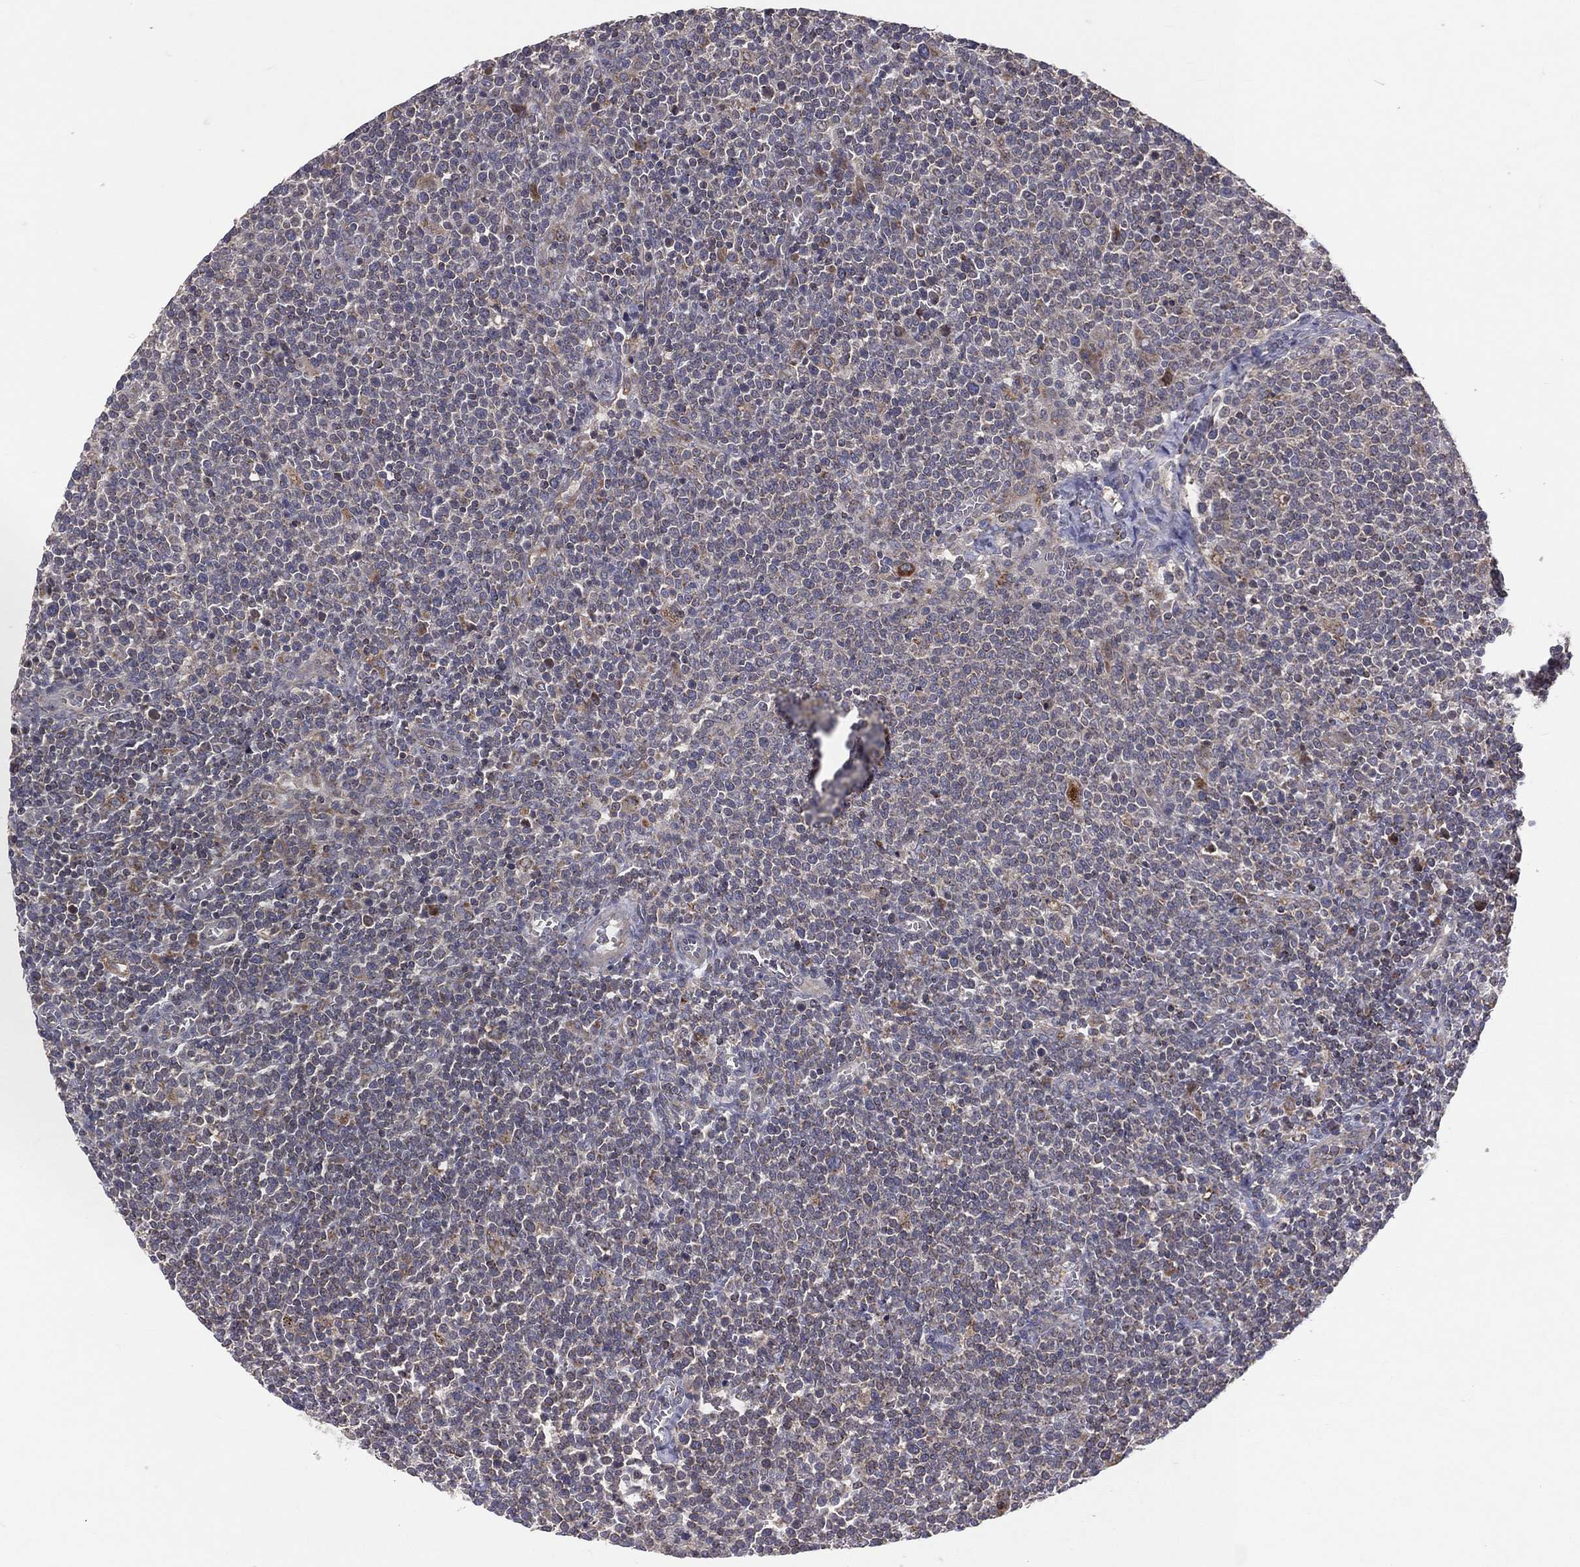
{"staining": {"intensity": "moderate", "quantity": "<25%", "location": "cytoplasmic/membranous"}, "tissue": "lymphoma", "cell_type": "Tumor cells", "image_type": "cancer", "snomed": [{"axis": "morphology", "description": "Malignant lymphoma, non-Hodgkin's type, High grade"}, {"axis": "topography", "description": "Lymph node"}], "caption": "A high-resolution micrograph shows immunohistochemistry staining of malignant lymphoma, non-Hodgkin's type (high-grade), which exhibits moderate cytoplasmic/membranous staining in about <25% of tumor cells. The protein is shown in brown color, while the nuclei are stained blue.", "gene": "STARD3", "patient": {"sex": "male", "age": 61}}